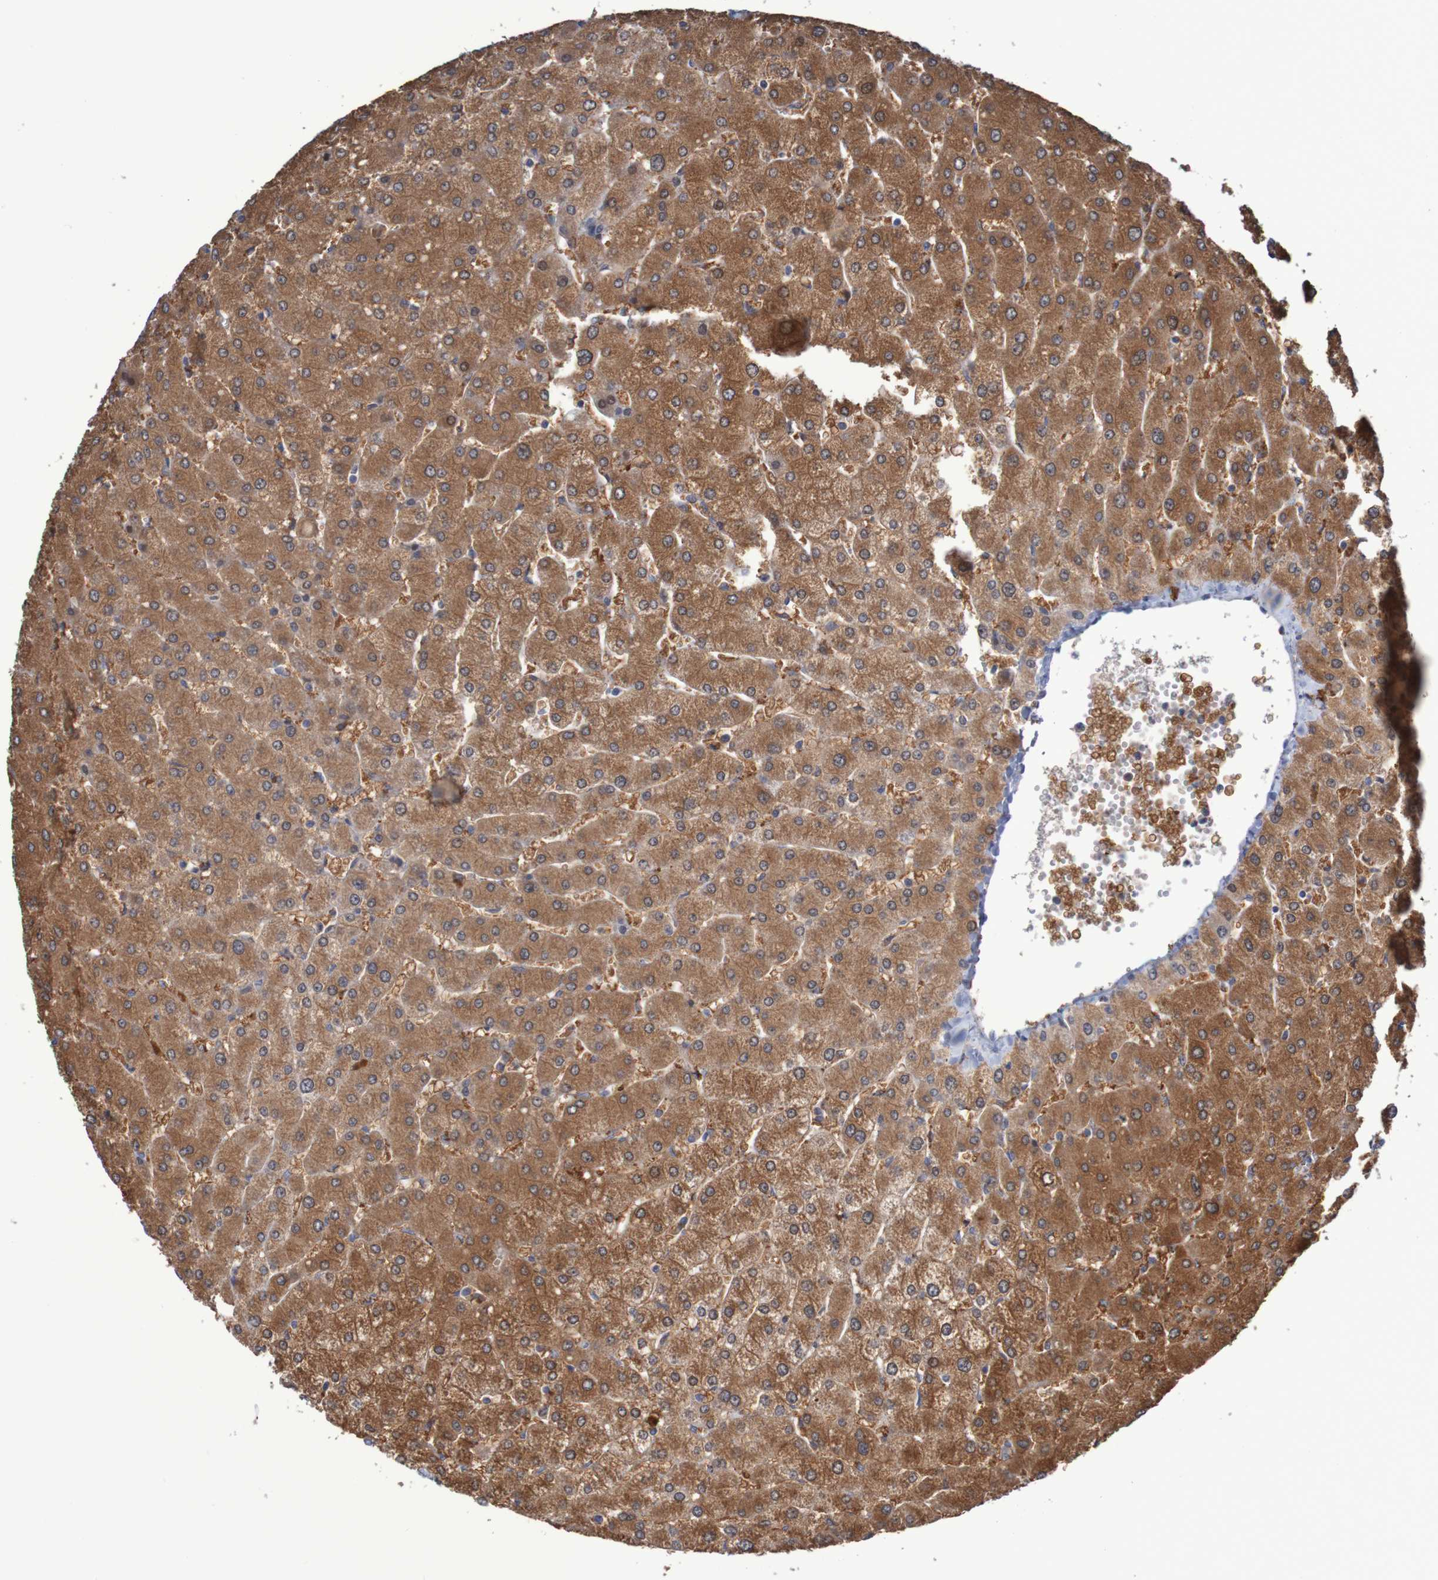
{"staining": {"intensity": "weak", "quantity": ">75%", "location": "cytoplasmic/membranous"}, "tissue": "liver", "cell_type": "Cholangiocytes", "image_type": "normal", "snomed": [{"axis": "morphology", "description": "Normal tissue, NOS"}, {"axis": "topography", "description": "Liver"}], "caption": "Protein staining of unremarkable liver reveals weak cytoplasmic/membranous staining in approximately >75% of cholangiocytes.", "gene": "FBP1", "patient": {"sex": "male", "age": 55}}